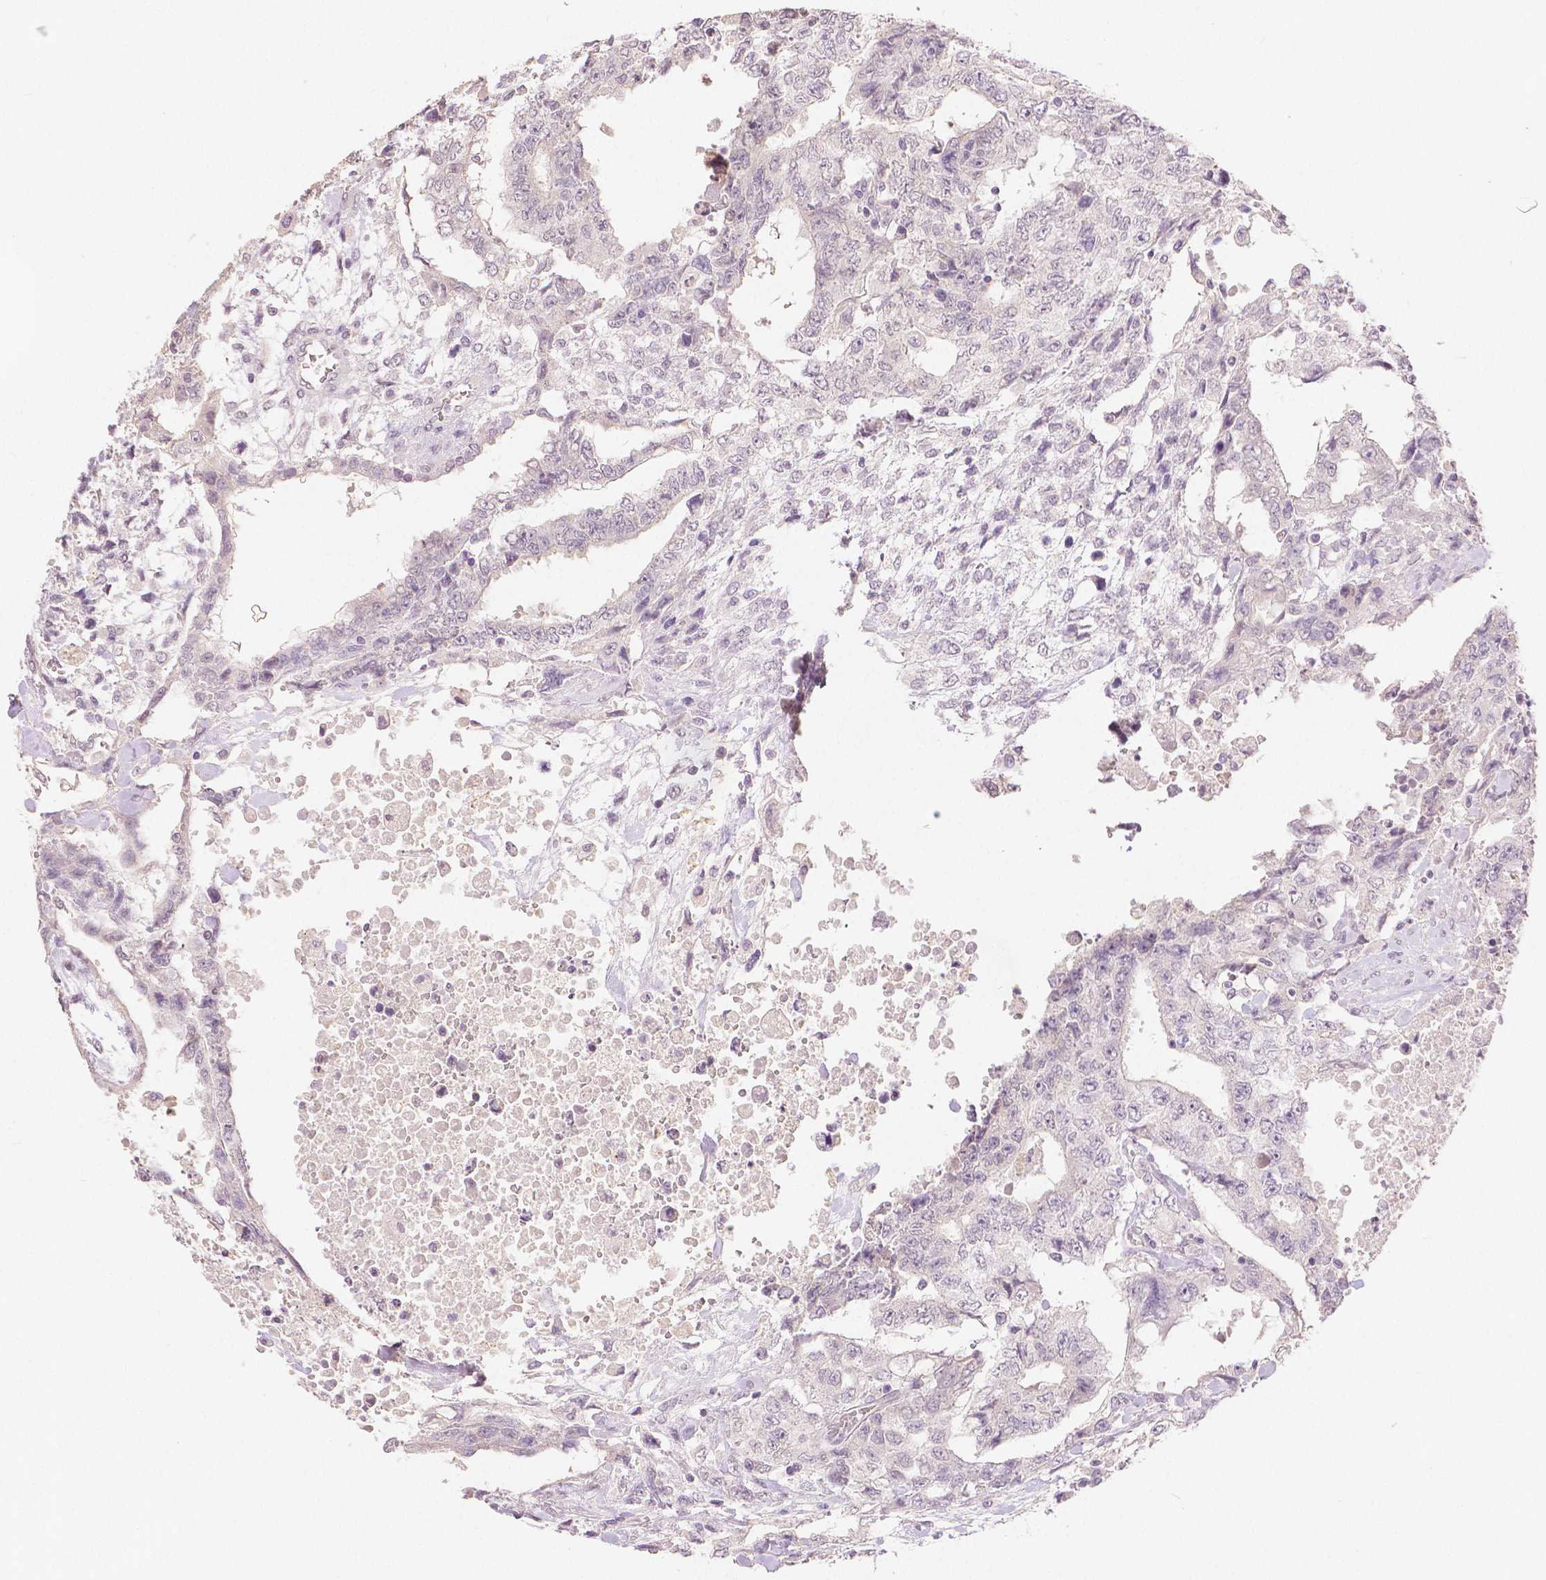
{"staining": {"intensity": "negative", "quantity": "none", "location": "none"}, "tissue": "testis cancer", "cell_type": "Tumor cells", "image_type": "cancer", "snomed": [{"axis": "morphology", "description": "Carcinoma, Embryonal, NOS"}, {"axis": "topography", "description": "Testis"}], "caption": "Tumor cells show no significant expression in embryonal carcinoma (testis).", "gene": "TGM1", "patient": {"sex": "male", "age": 24}}